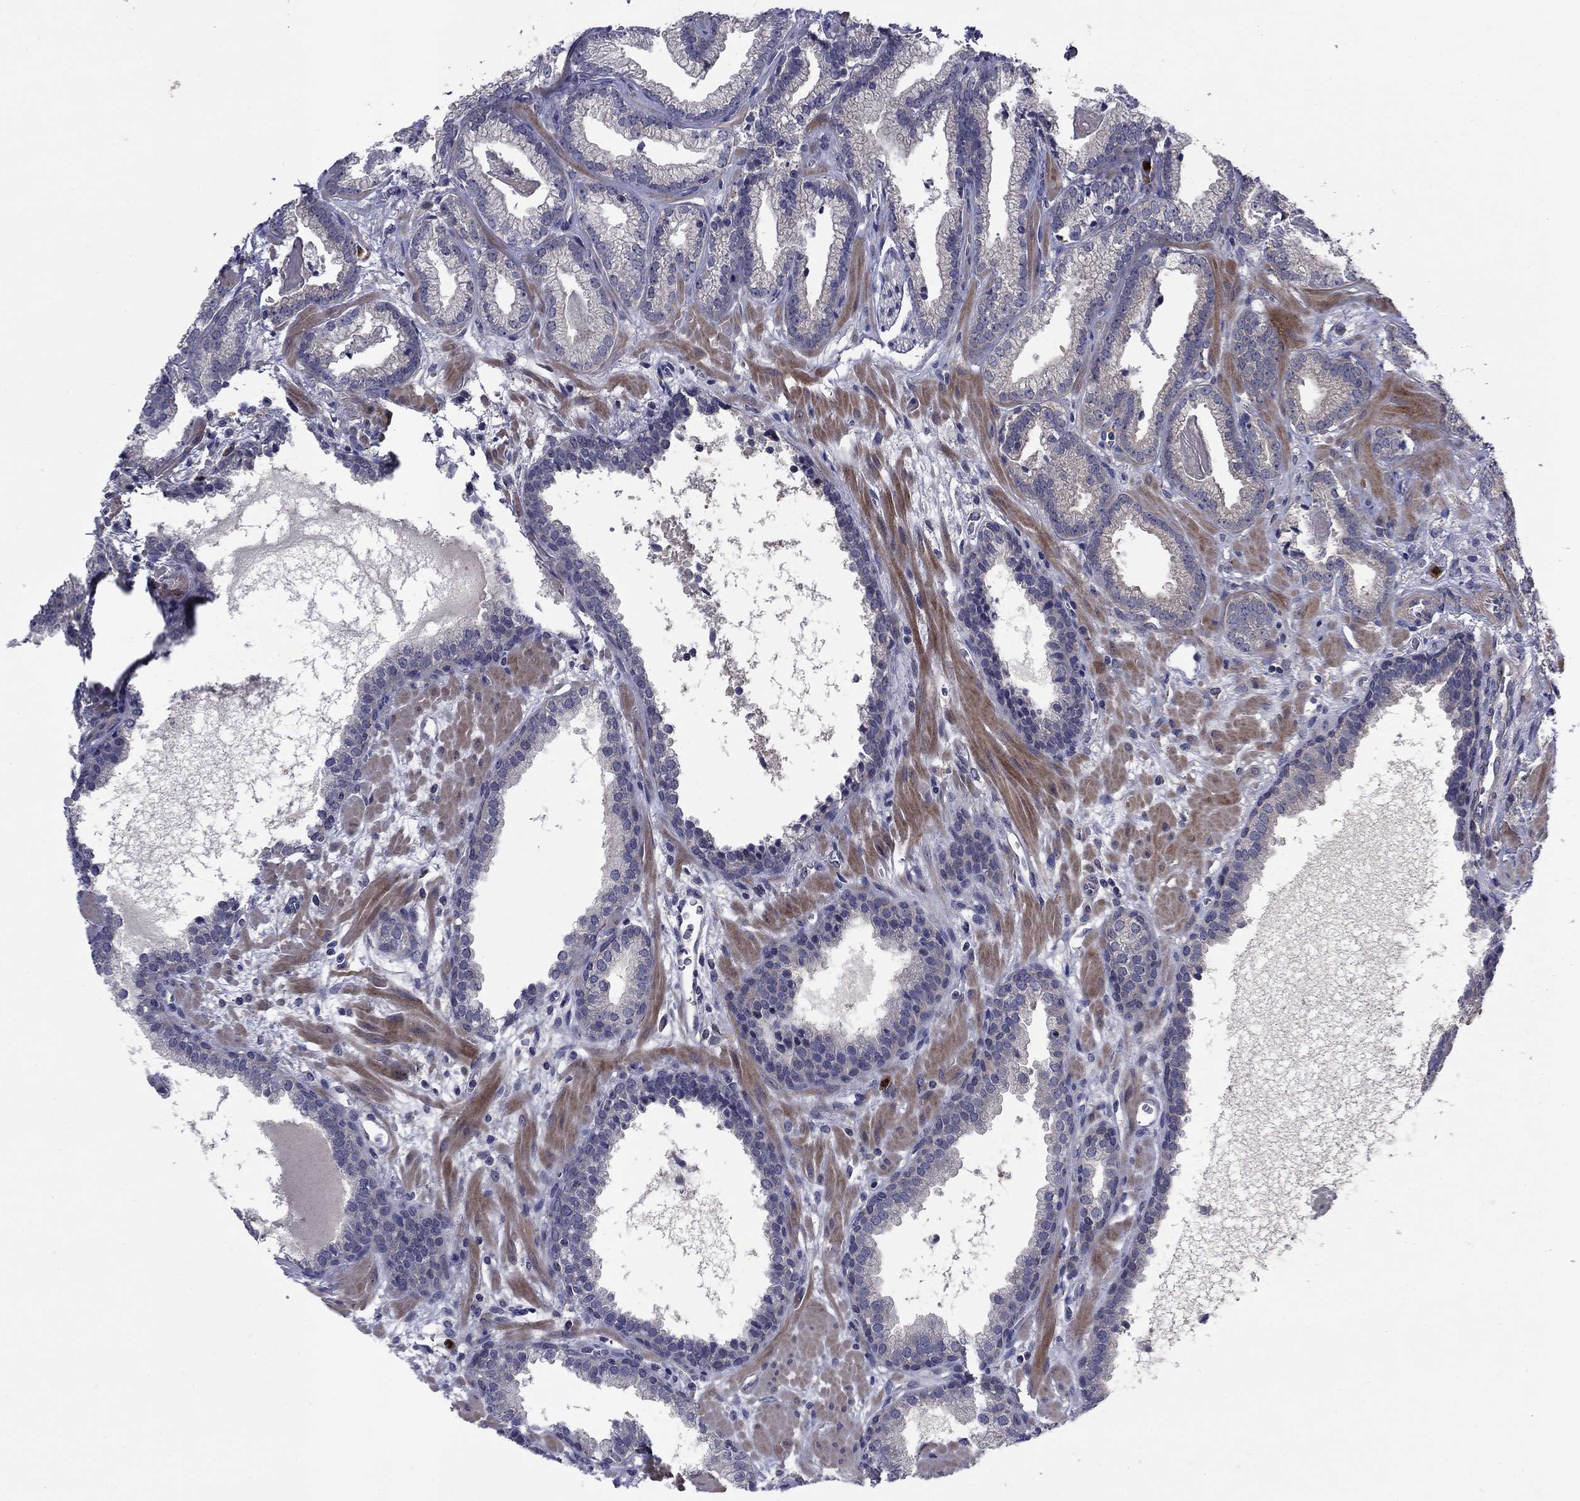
{"staining": {"intensity": "negative", "quantity": "none", "location": "none"}, "tissue": "prostate cancer", "cell_type": "Tumor cells", "image_type": "cancer", "snomed": [{"axis": "morphology", "description": "Adenocarcinoma, Low grade"}, {"axis": "topography", "description": "Prostate"}], "caption": "Human prostate cancer stained for a protein using immunohistochemistry (IHC) displays no positivity in tumor cells.", "gene": "MSRB1", "patient": {"sex": "male", "age": 68}}